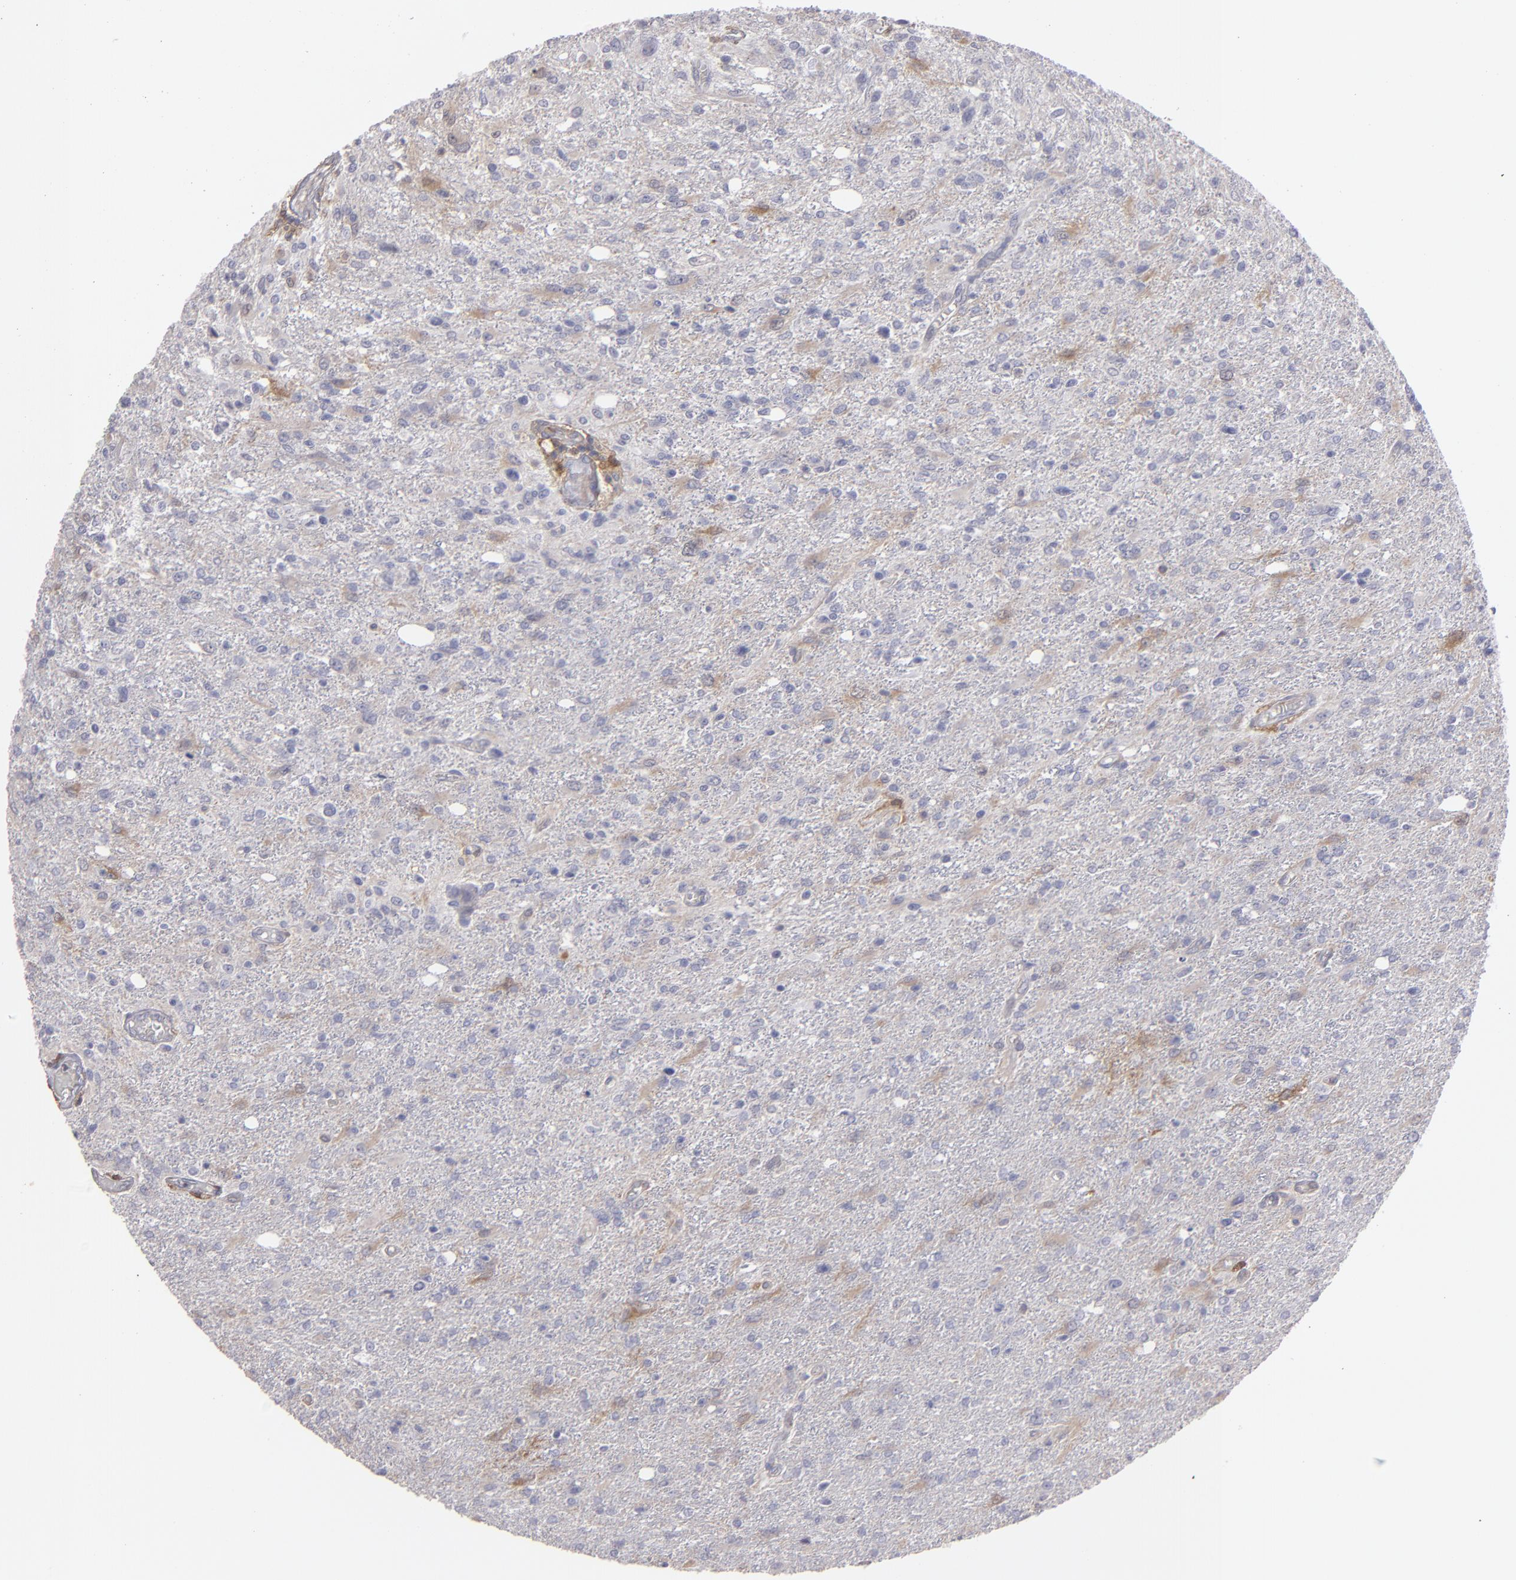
{"staining": {"intensity": "weak", "quantity": "<25%", "location": "cytoplasmic/membranous"}, "tissue": "glioma", "cell_type": "Tumor cells", "image_type": "cancer", "snomed": [{"axis": "morphology", "description": "Glioma, malignant, High grade"}, {"axis": "topography", "description": "Cerebral cortex"}], "caption": "Immunohistochemistry histopathology image of neoplastic tissue: human glioma stained with DAB exhibits no significant protein expression in tumor cells. (Stains: DAB IHC with hematoxylin counter stain, Microscopy: brightfield microscopy at high magnification).", "gene": "SEMA3G", "patient": {"sex": "male", "age": 76}}